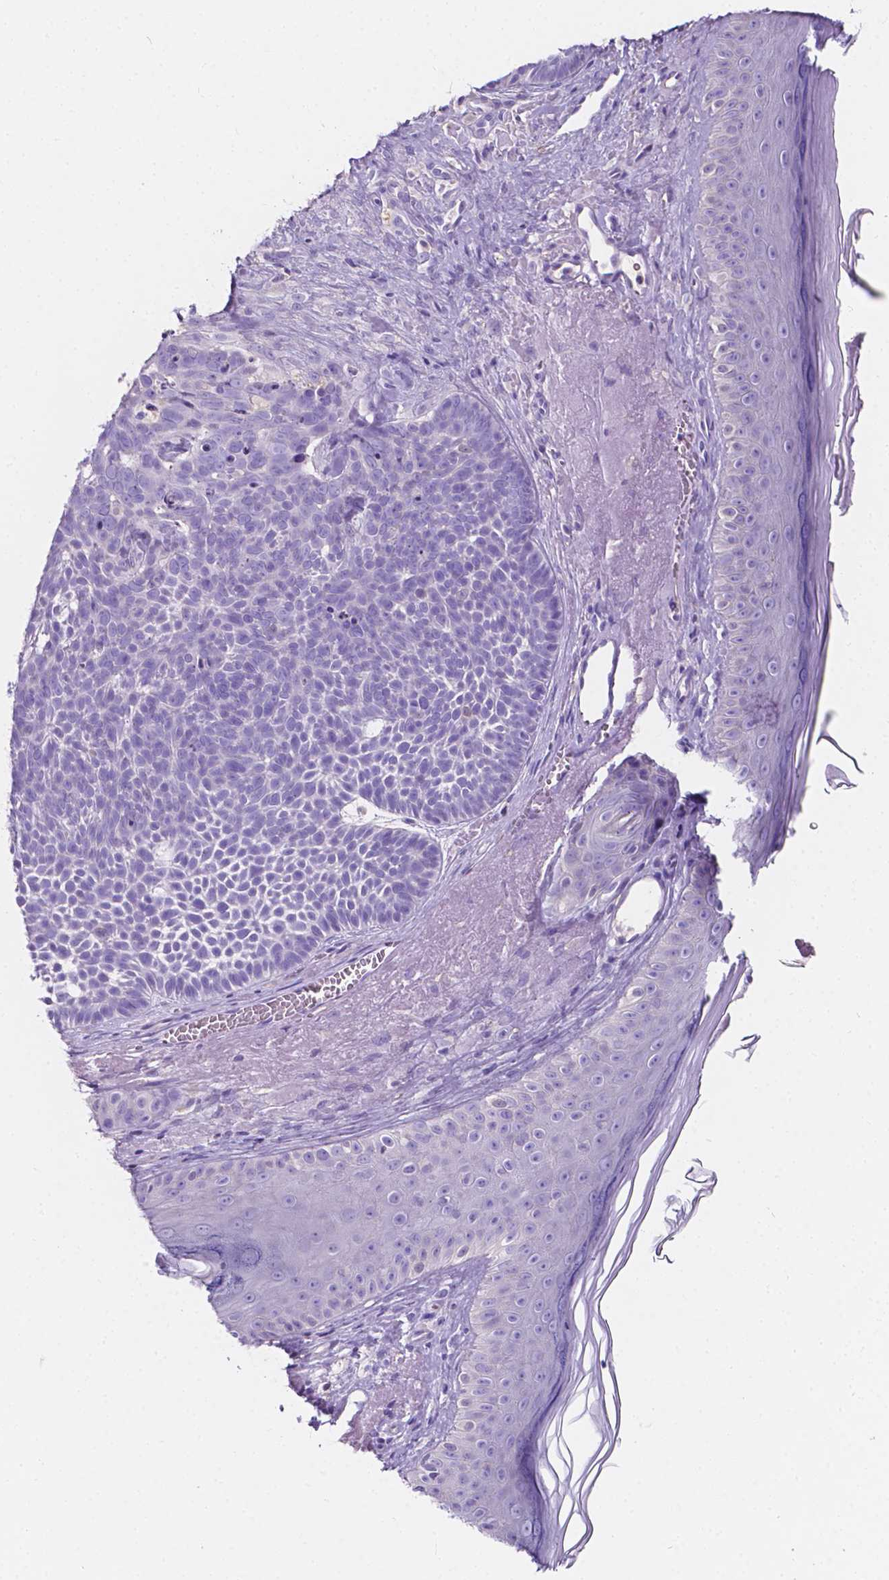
{"staining": {"intensity": "negative", "quantity": "none", "location": "none"}, "tissue": "skin cancer", "cell_type": "Tumor cells", "image_type": "cancer", "snomed": [{"axis": "morphology", "description": "Basal cell carcinoma"}, {"axis": "topography", "description": "Skin"}], "caption": "This image is of skin cancer (basal cell carcinoma) stained with immunohistochemistry (IHC) to label a protein in brown with the nuclei are counter-stained blue. There is no staining in tumor cells.", "gene": "CLSTN2", "patient": {"sex": "male", "age": 81}}